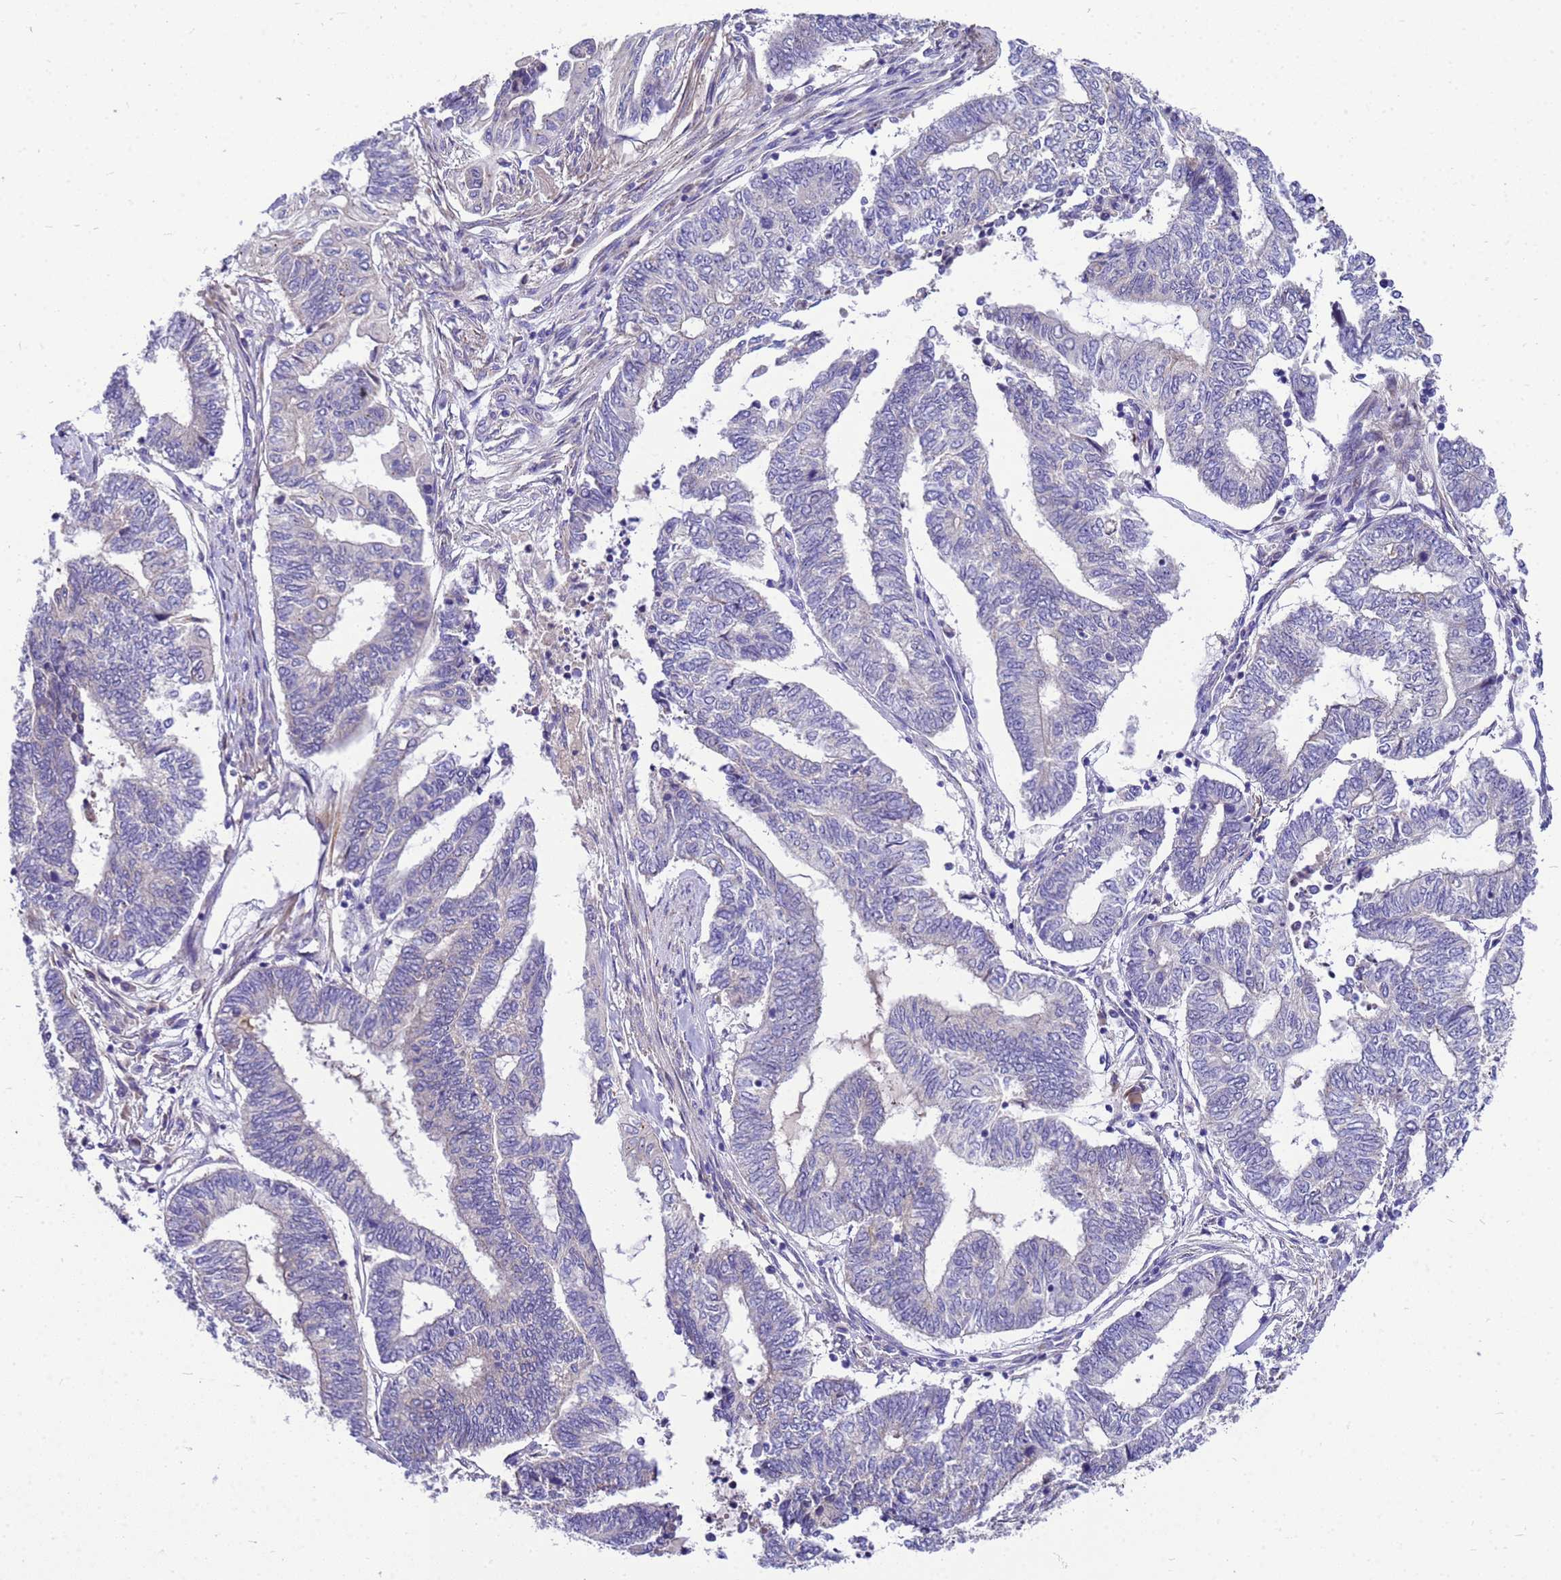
{"staining": {"intensity": "negative", "quantity": "none", "location": "none"}, "tissue": "endometrial cancer", "cell_type": "Tumor cells", "image_type": "cancer", "snomed": [{"axis": "morphology", "description": "Adenocarcinoma, NOS"}, {"axis": "topography", "description": "Uterus"}, {"axis": "topography", "description": "Endometrium"}], "caption": "Image shows no significant protein staining in tumor cells of endometrial adenocarcinoma. The staining was performed using DAB (3,3'-diaminobenzidine) to visualize the protein expression in brown, while the nuclei were stained in blue with hematoxylin (Magnification: 20x).", "gene": "POP7", "patient": {"sex": "female", "age": 70}}